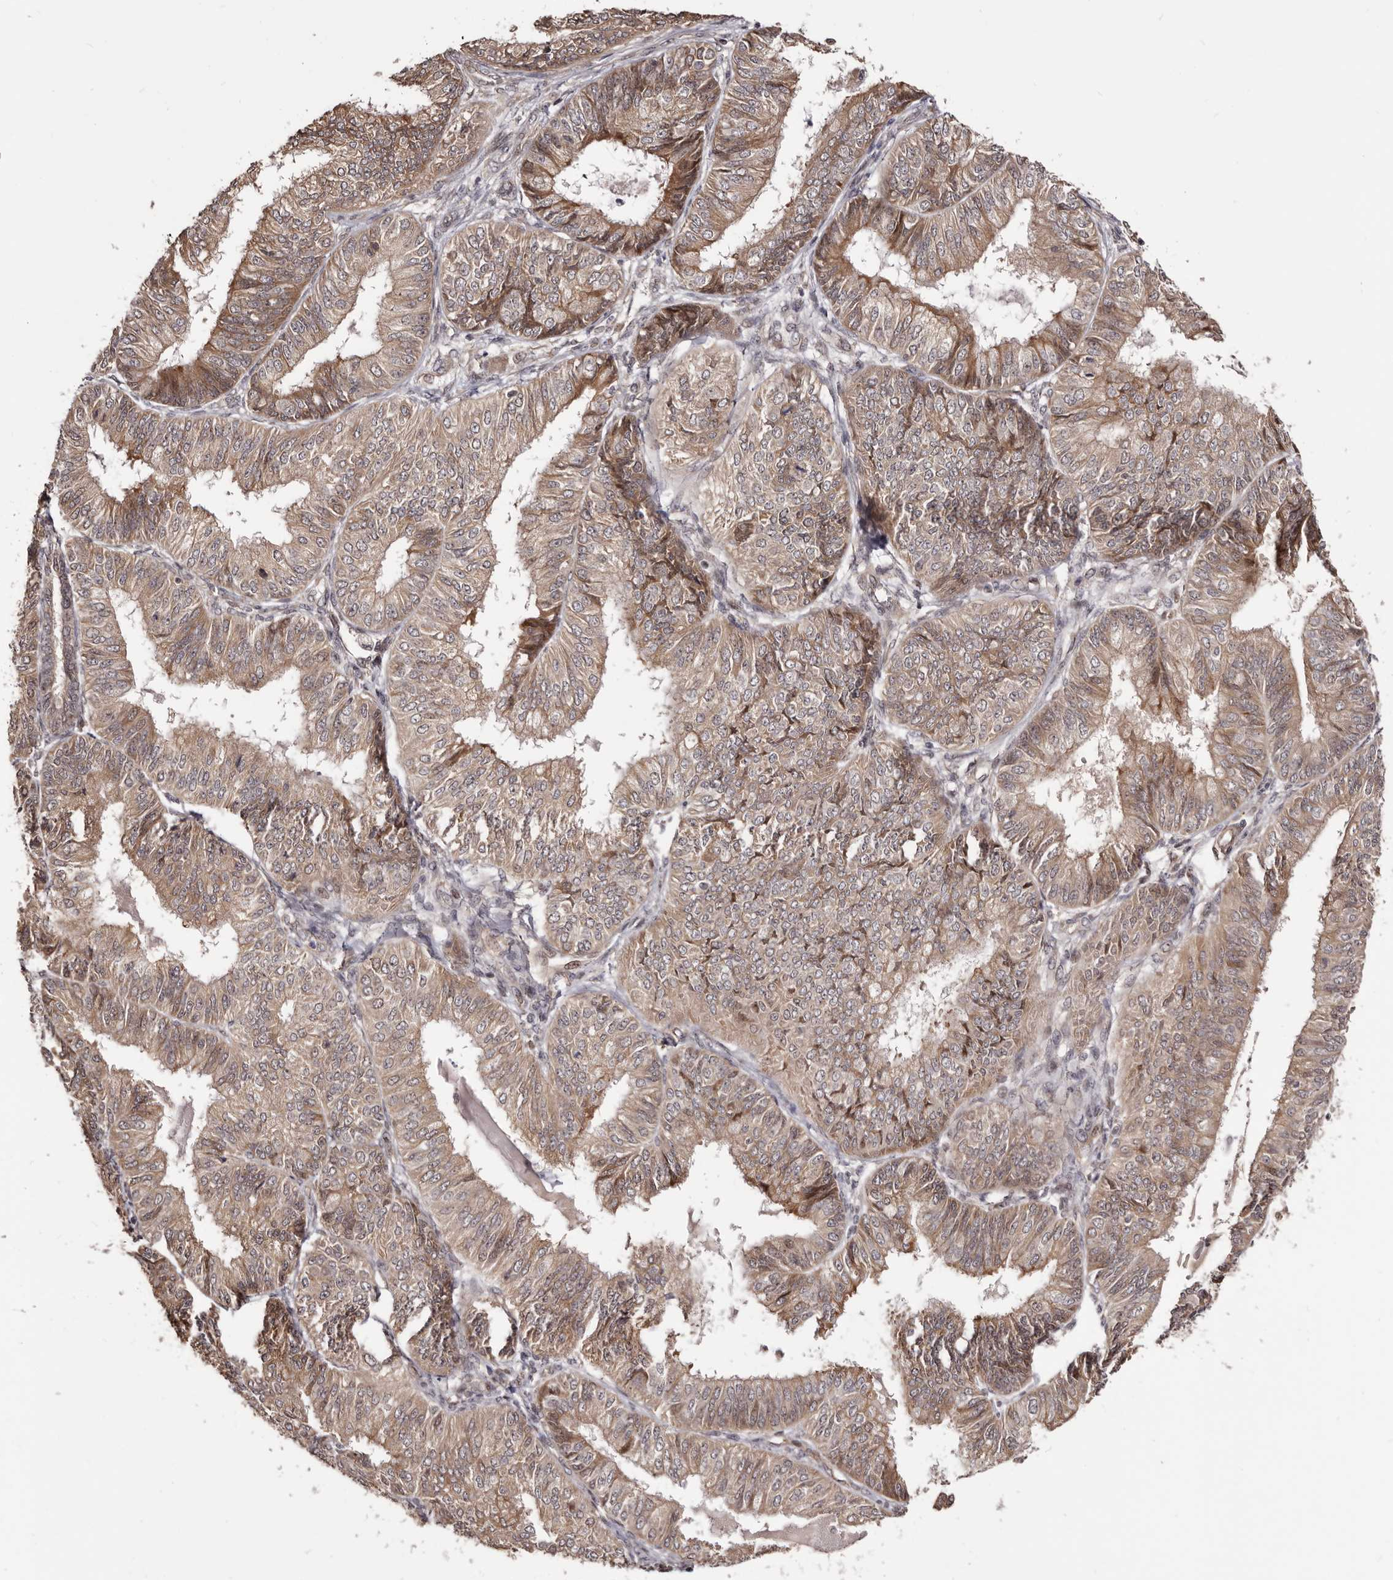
{"staining": {"intensity": "moderate", "quantity": ">75%", "location": "cytoplasmic/membranous,nuclear"}, "tissue": "endometrial cancer", "cell_type": "Tumor cells", "image_type": "cancer", "snomed": [{"axis": "morphology", "description": "Adenocarcinoma, NOS"}, {"axis": "topography", "description": "Endometrium"}], "caption": "DAB immunohistochemical staining of human endometrial cancer (adenocarcinoma) shows moderate cytoplasmic/membranous and nuclear protein positivity in about >75% of tumor cells.", "gene": "NOL12", "patient": {"sex": "female", "age": 58}}